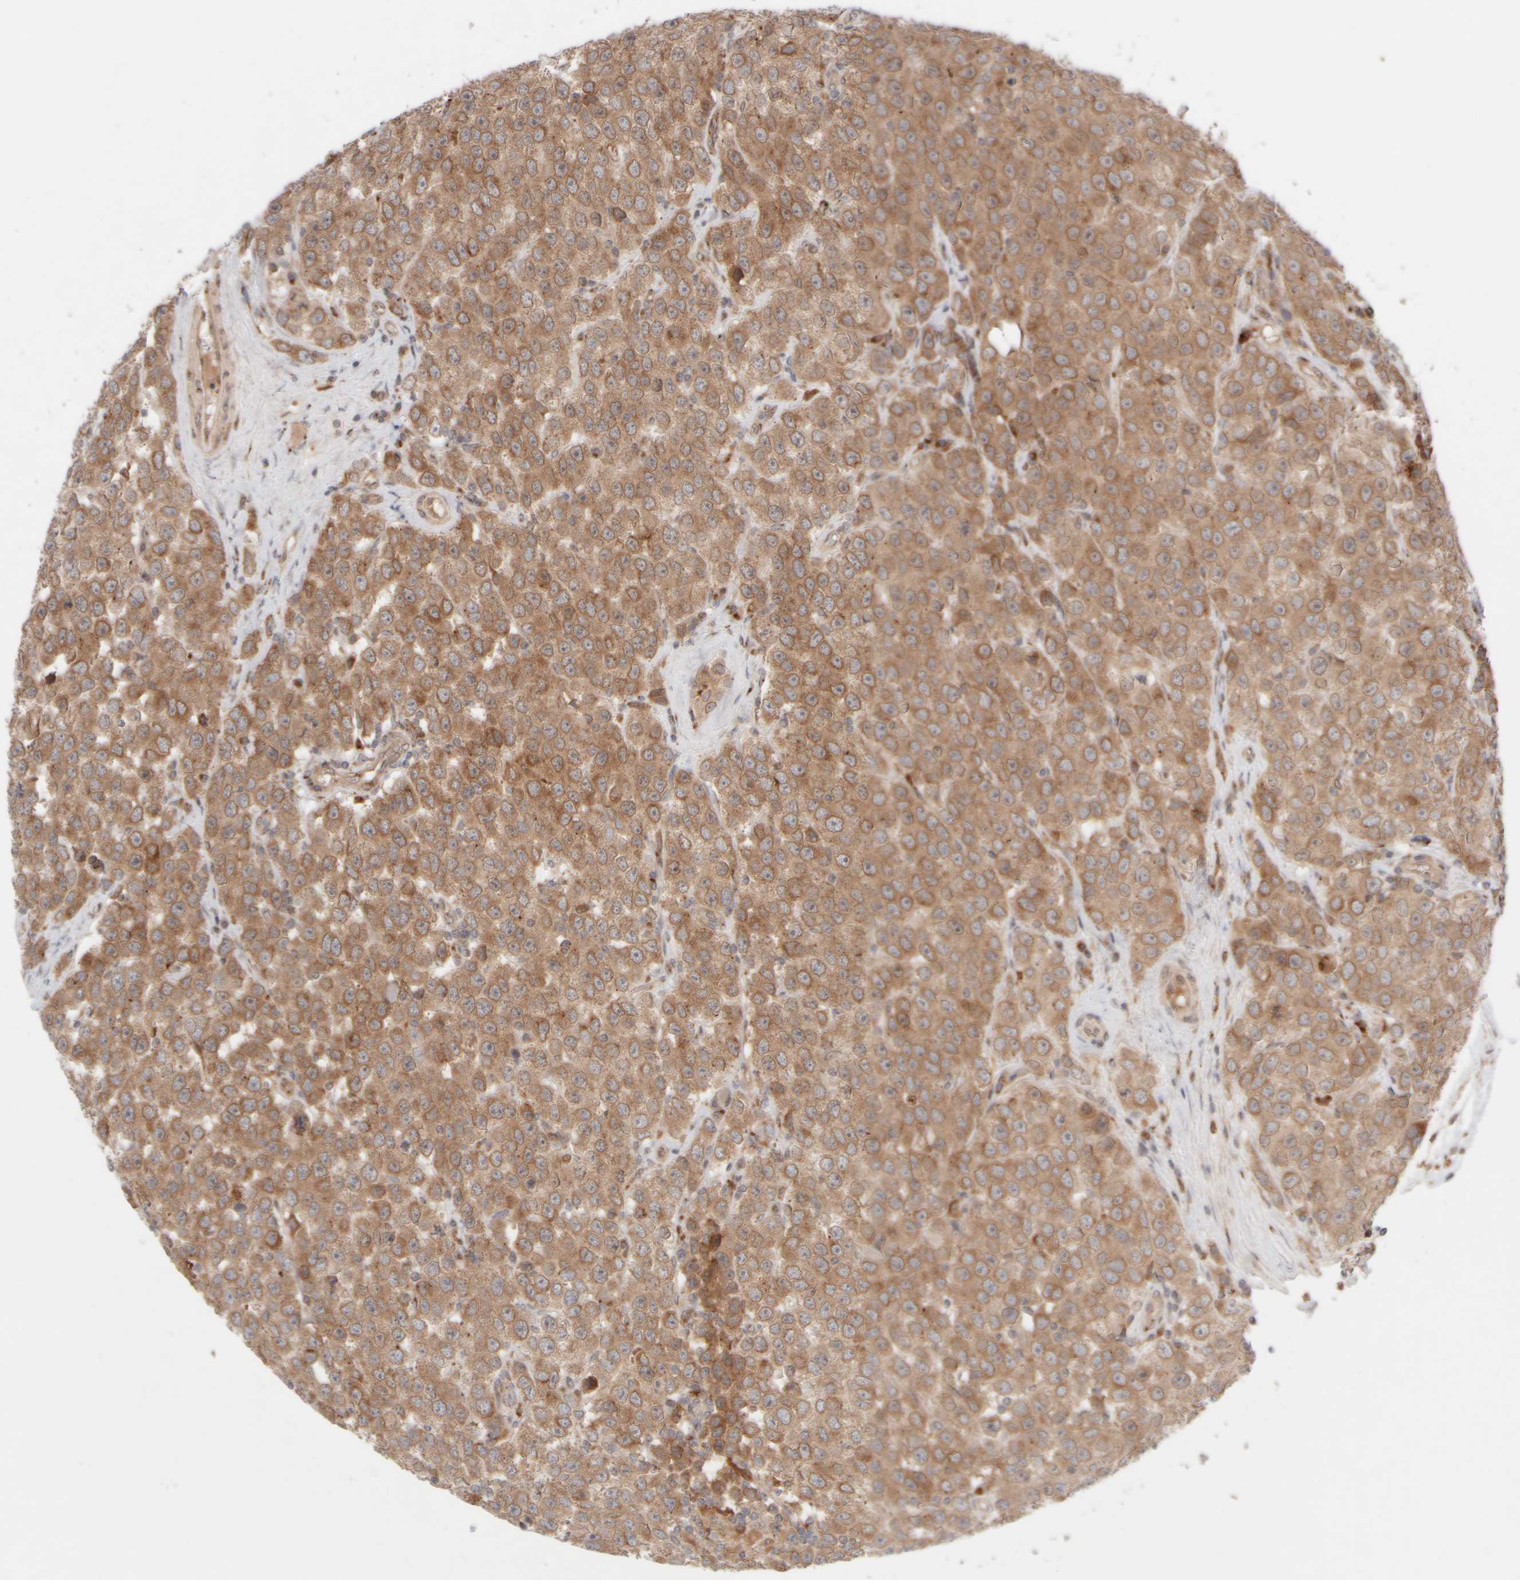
{"staining": {"intensity": "moderate", "quantity": ">75%", "location": "cytoplasmic/membranous"}, "tissue": "testis cancer", "cell_type": "Tumor cells", "image_type": "cancer", "snomed": [{"axis": "morphology", "description": "Seminoma, NOS"}, {"axis": "morphology", "description": "Carcinoma, Embryonal, NOS"}, {"axis": "topography", "description": "Testis"}], "caption": "Protein expression analysis of human testis cancer (seminoma) reveals moderate cytoplasmic/membranous expression in approximately >75% of tumor cells.", "gene": "GCN1", "patient": {"sex": "male", "age": 28}}